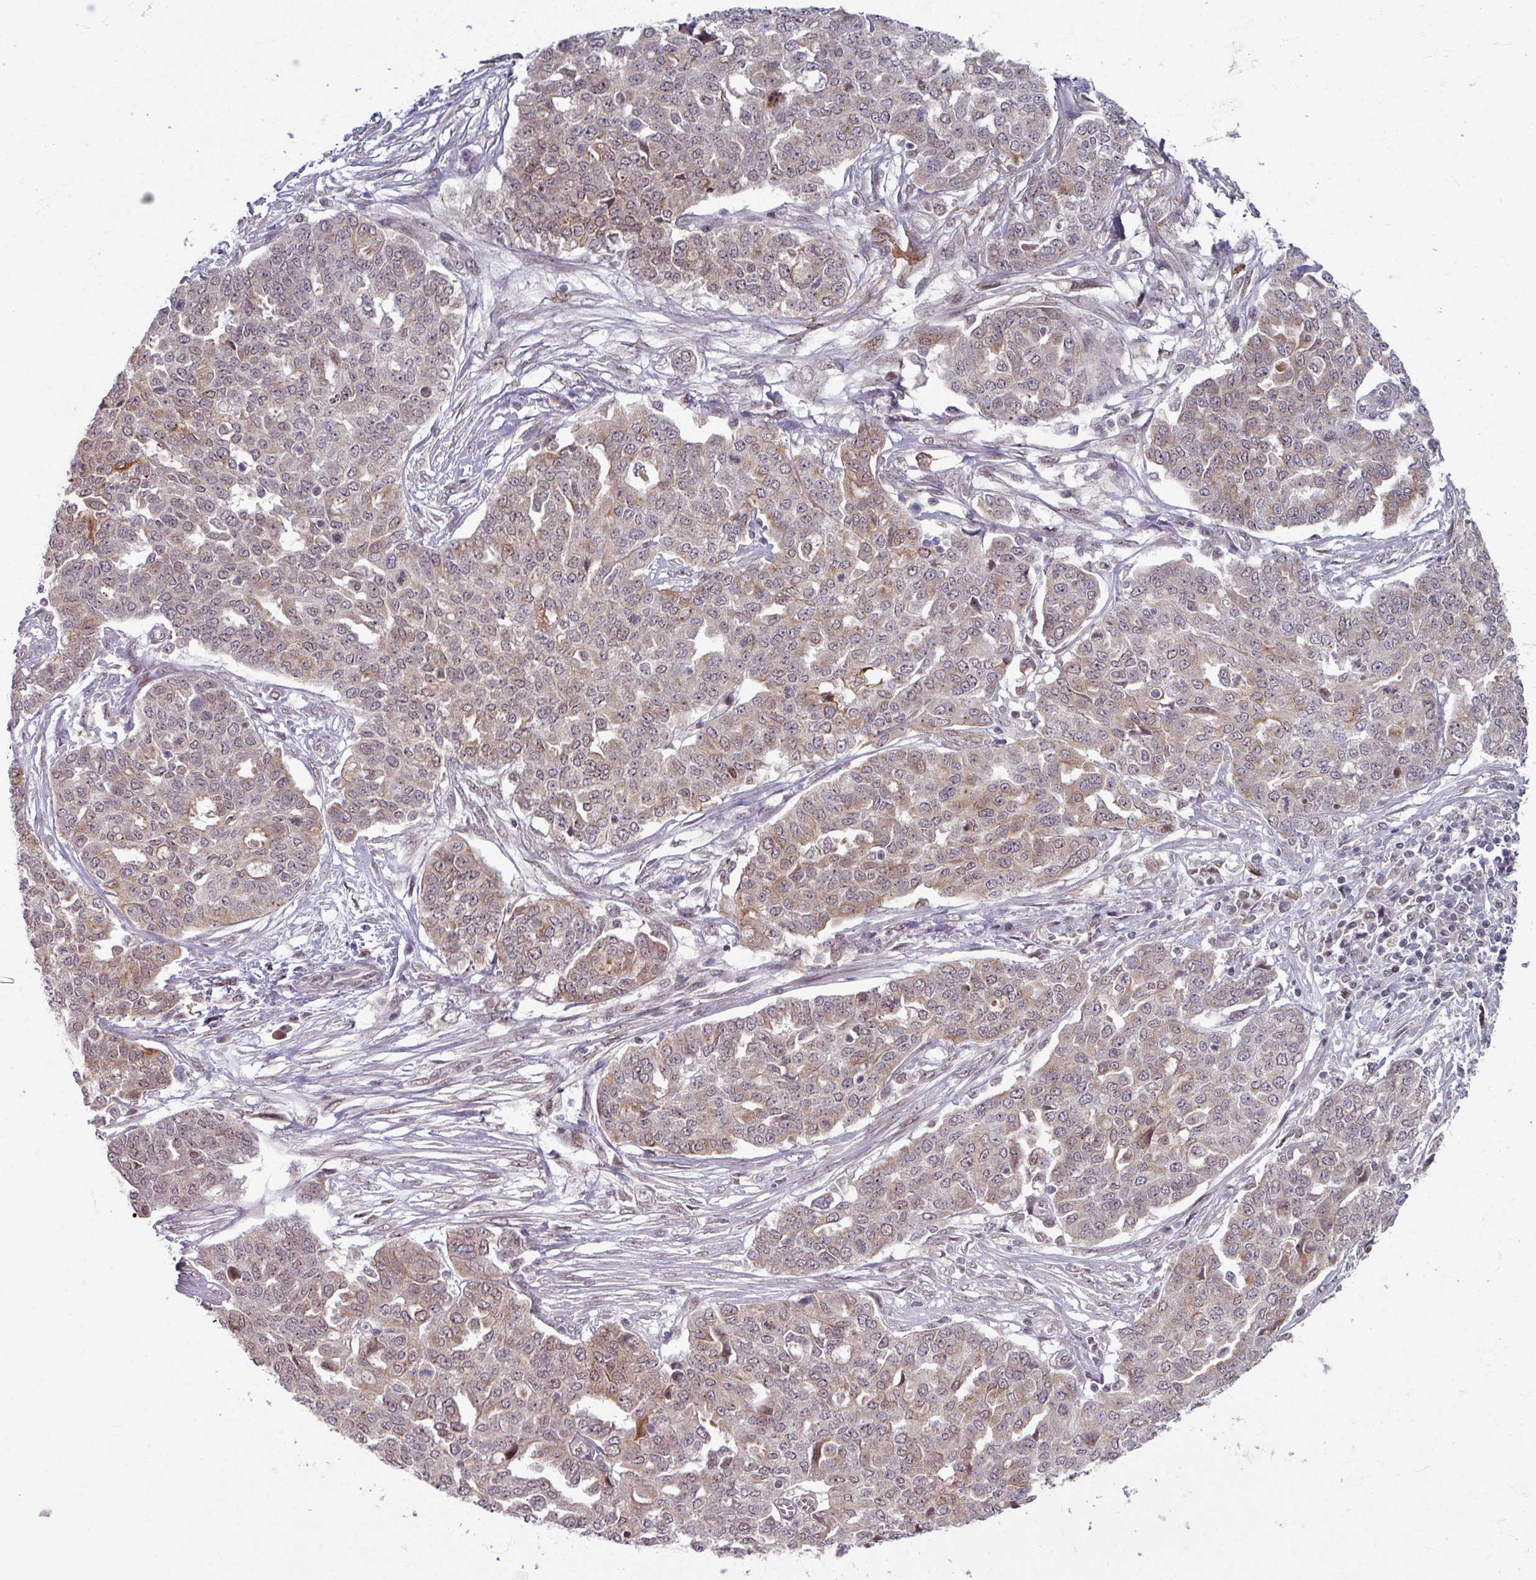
{"staining": {"intensity": "weak", "quantity": "25%-75%", "location": "cytoplasmic/membranous"}, "tissue": "ovarian cancer", "cell_type": "Tumor cells", "image_type": "cancer", "snomed": [{"axis": "morphology", "description": "Cystadenocarcinoma, serous, NOS"}, {"axis": "topography", "description": "Soft tissue"}, {"axis": "topography", "description": "Ovary"}], "caption": "A high-resolution histopathology image shows immunohistochemistry staining of ovarian serous cystadenocarcinoma, which shows weak cytoplasmic/membranous staining in about 25%-75% of tumor cells.", "gene": "KLC3", "patient": {"sex": "female", "age": 57}}